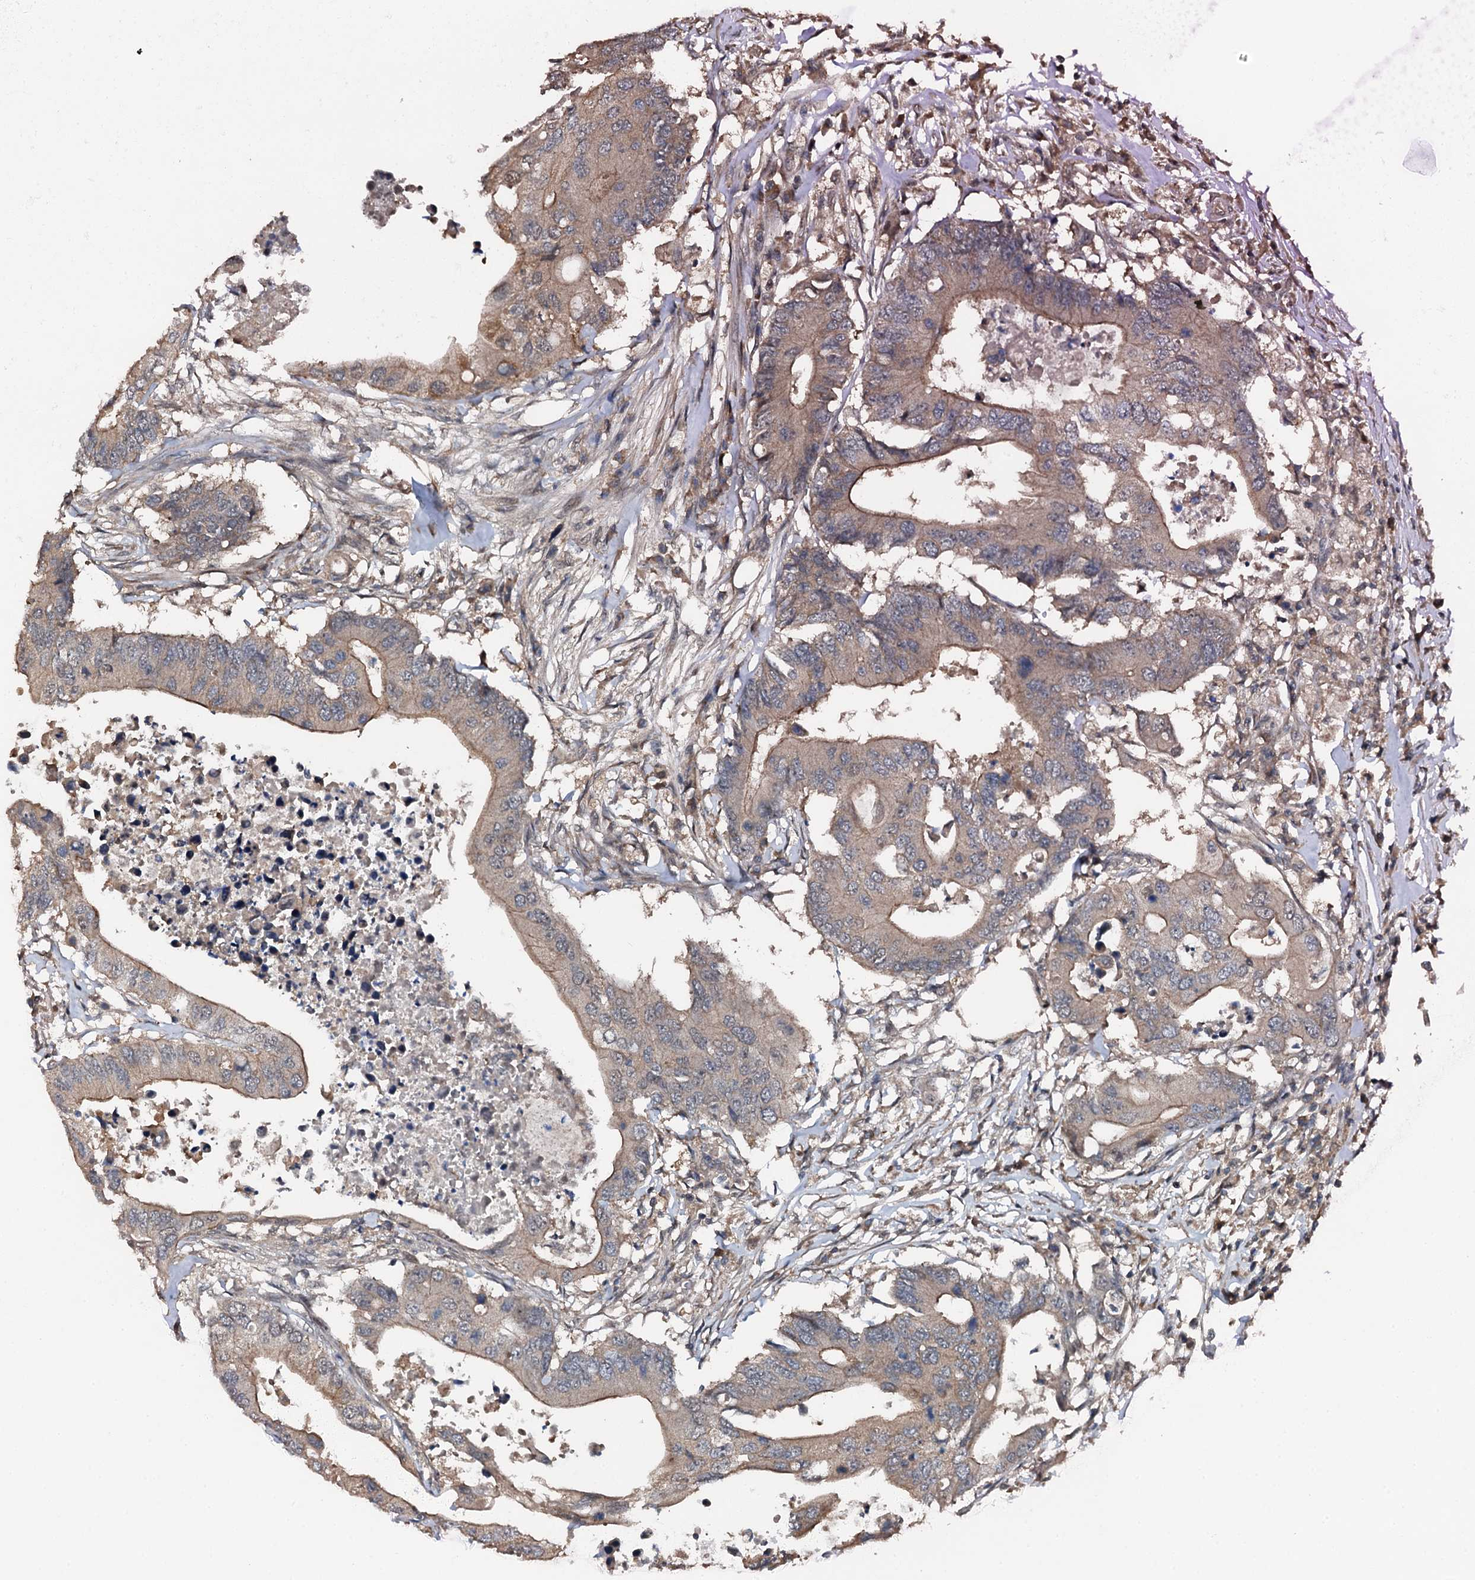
{"staining": {"intensity": "moderate", "quantity": "25%-75%", "location": "cytoplasmic/membranous"}, "tissue": "colorectal cancer", "cell_type": "Tumor cells", "image_type": "cancer", "snomed": [{"axis": "morphology", "description": "Adenocarcinoma, NOS"}, {"axis": "topography", "description": "Colon"}], "caption": "IHC staining of colorectal cancer (adenocarcinoma), which exhibits medium levels of moderate cytoplasmic/membranous positivity in approximately 25%-75% of tumor cells indicating moderate cytoplasmic/membranous protein positivity. The staining was performed using DAB (brown) for protein detection and nuclei were counterstained in hematoxylin (blue).", "gene": "FLYWCH1", "patient": {"sex": "male", "age": 71}}